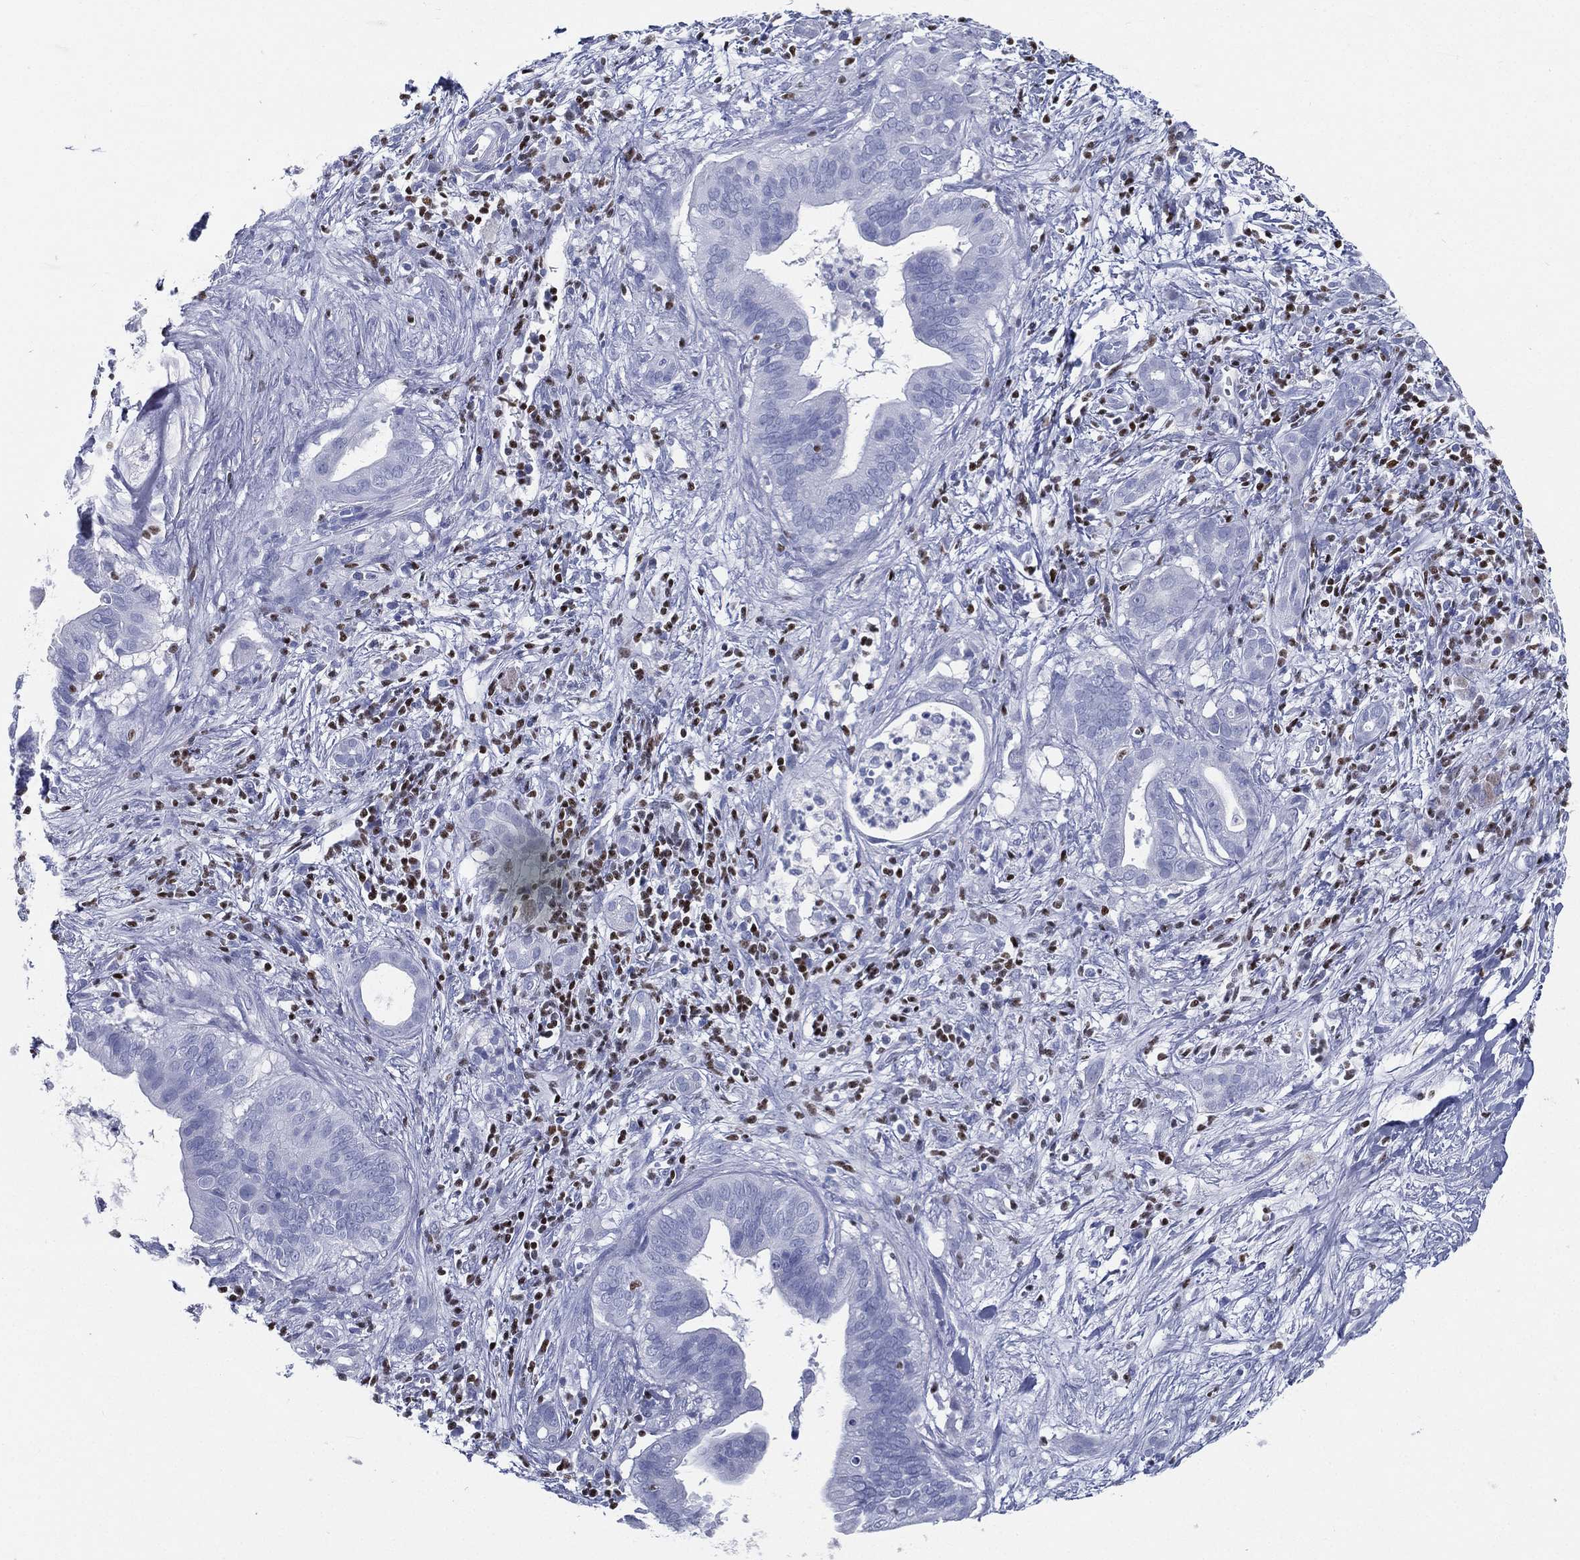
{"staining": {"intensity": "negative", "quantity": "none", "location": "none"}, "tissue": "pancreatic cancer", "cell_type": "Tumor cells", "image_type": "cancer", "snomed": [{"axis": "morphology", "description": "Adenocarcinoma, NOS"}, {"axis": "topography", "description": "Pancreas"}], "caption": "Immunohistochemical staining of human pancreatic cancer (adenocarcinoma) demonstrates no significant expression in tumor cells.", "gene": "PYHIN1", "patient": {"sex": "male", "age": 61}}